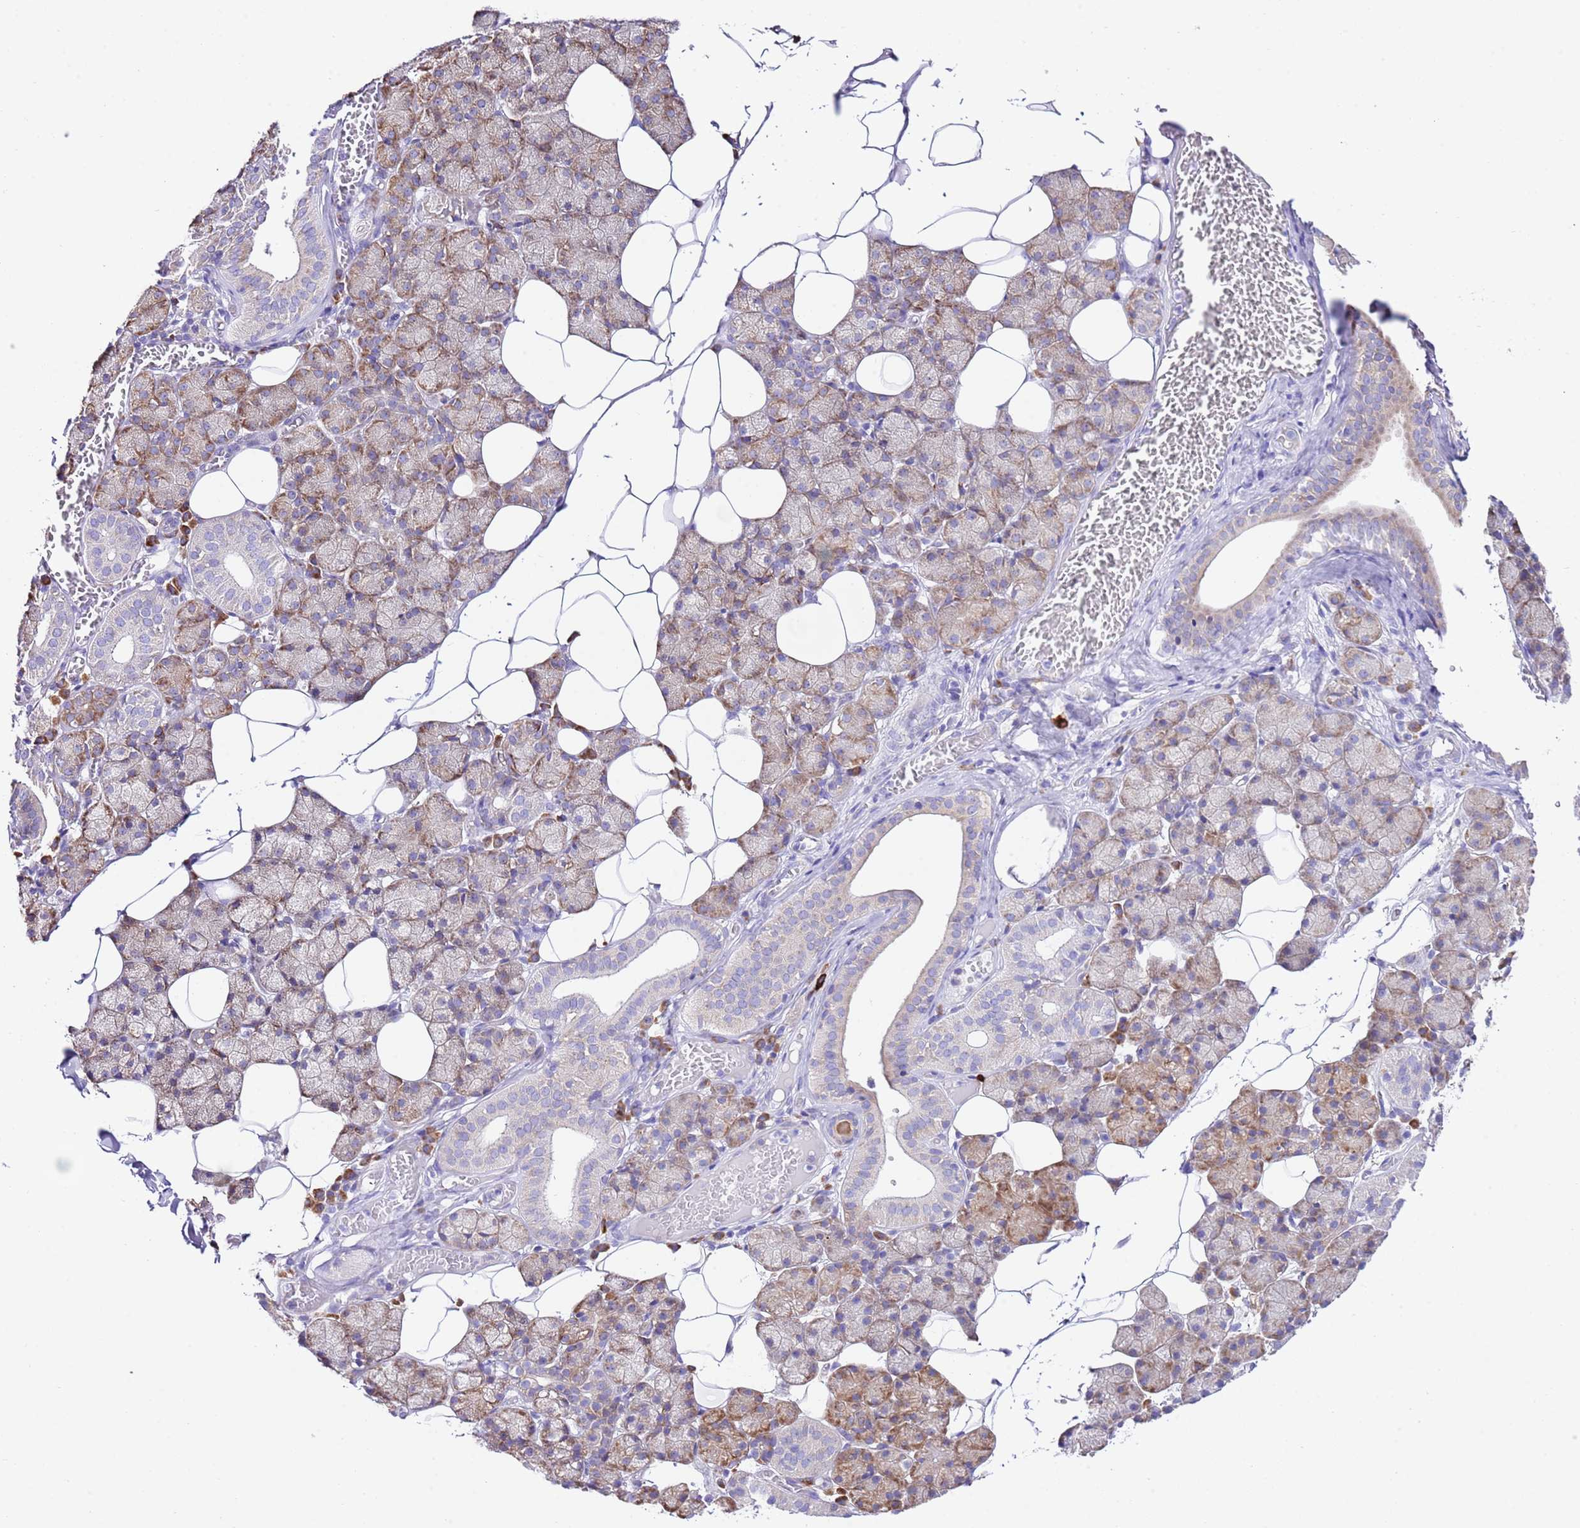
{"staining": {"intensity": "moderate", "quantity": "25%-75%", "location": "cytoplasmic/membranous"}, "tissue": "salivary gland", "cell_type": "Glandular cells", "image_type": "normal", "snomed": [{"axis": "morphology", "description": "Normal tissue, NOS"}, {"axis": "topography", "description": "Salivary gland"}], "caption": "High-magnification brightfield microscopy of benign salivary gland stained with DAB (brown) and counterstained with hematoxylin (blue). glandular cells exhibit moderate cytoplasmic/membranous staining is identified in approximately25%-75% of cells.", "gene": "RPS10", "patient": {"sex": "female", "age": 33}}